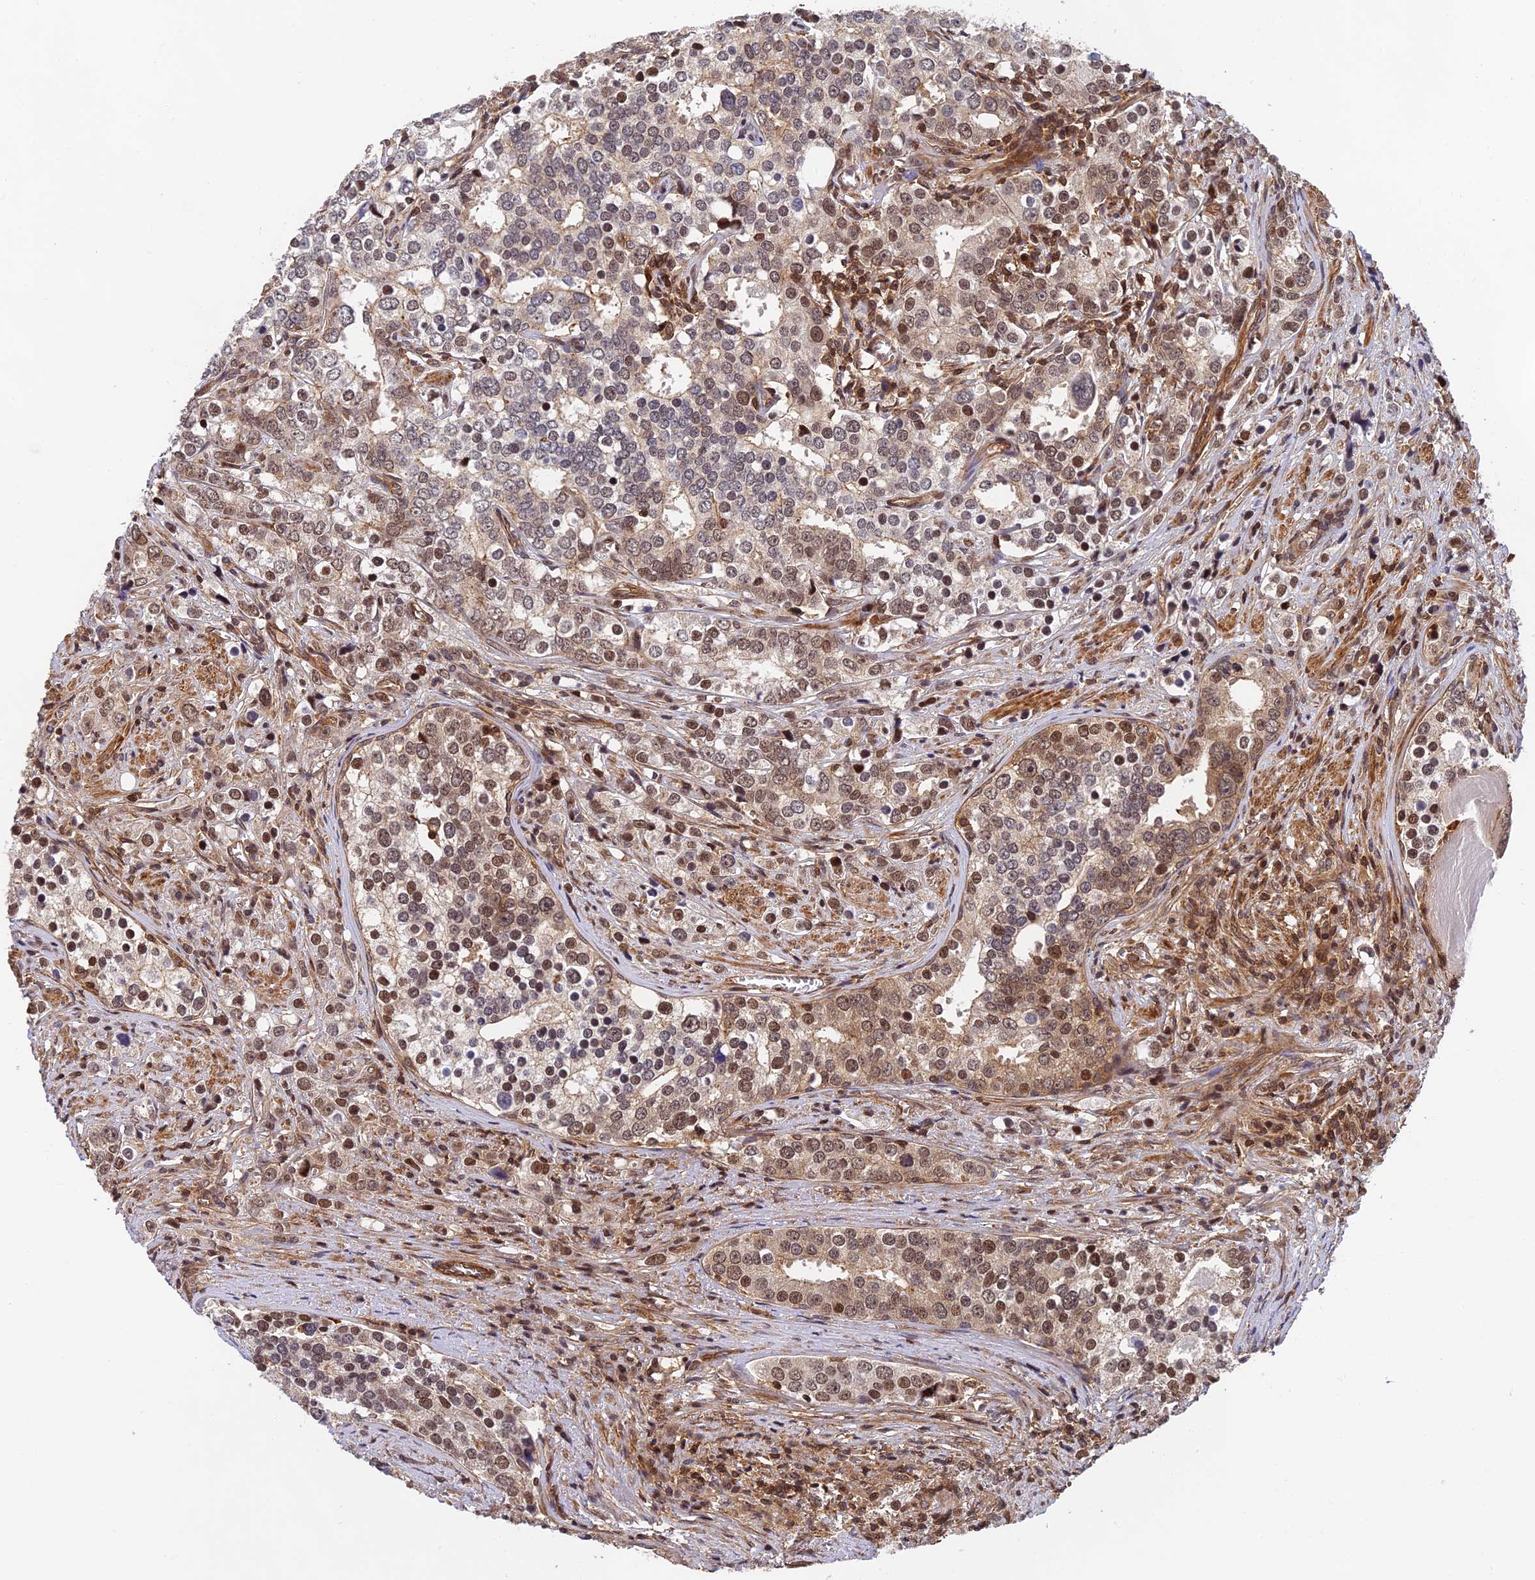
{"staining": {"intensity": "moderate", "quantity": "25%-75%", "location": "cytoplasmic/membranous,nuclear"}, "tissue": "prostate cancer", "cell_type": "Tumor cells", "image_type": "cancer", "snomed": [{"axis": "morphology", "description": "Adenocarcinoma, High grade"}, {"axis": "topography", "description": "Prostate"}], "caption": "Protein staining exhibits moderate cytoplasmic/membranous and nuclear positivity in about 25%-75% of tumor cells in prostate cancer (adenocarcinoma (high-grade)).", "gene": "OSBPL1A", "patient": {"sex": "male", "age": 71}}